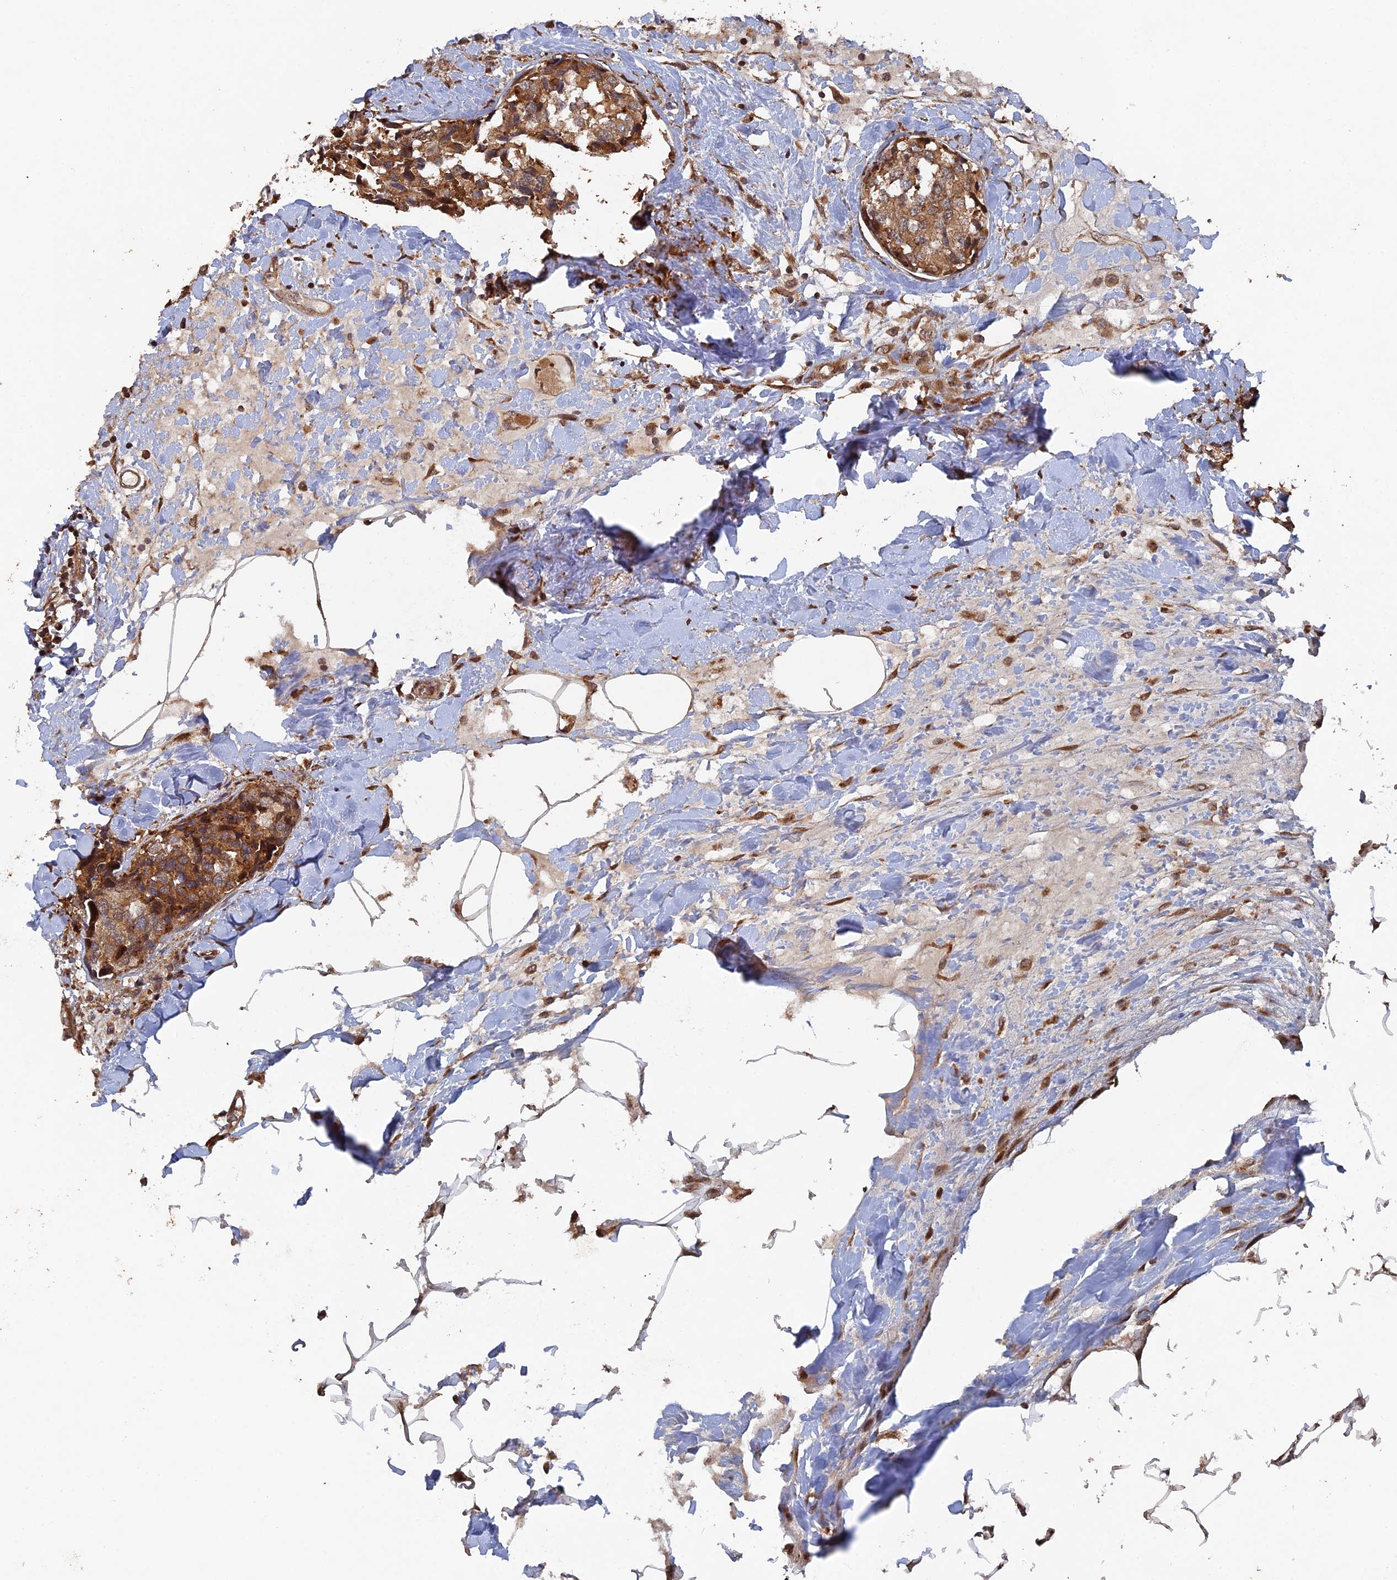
{"staining": {"intensity": "moderate", "quantity": ">75%", "location": "cytoplasmic/membranous"}, "tissue": "breast cancer", "cell_type": "Tumor cells", "image_type": "cancer", "snomed": [{"axis": "morphology", "description": "Lobular carcinoma"}, {"axis": "topography", "description": "Breast"}], "caption": "Immunohistochemistry (IHC) histopathology image of human lobular carcinoma (breast) stained for a protein (brown), which demonstrates medium levels of moderate cytoplasmic/membranous expression in about >75% of tumor cells.", "gene": "VPS37C", "patient": {"sex": "female", "age": 59}}